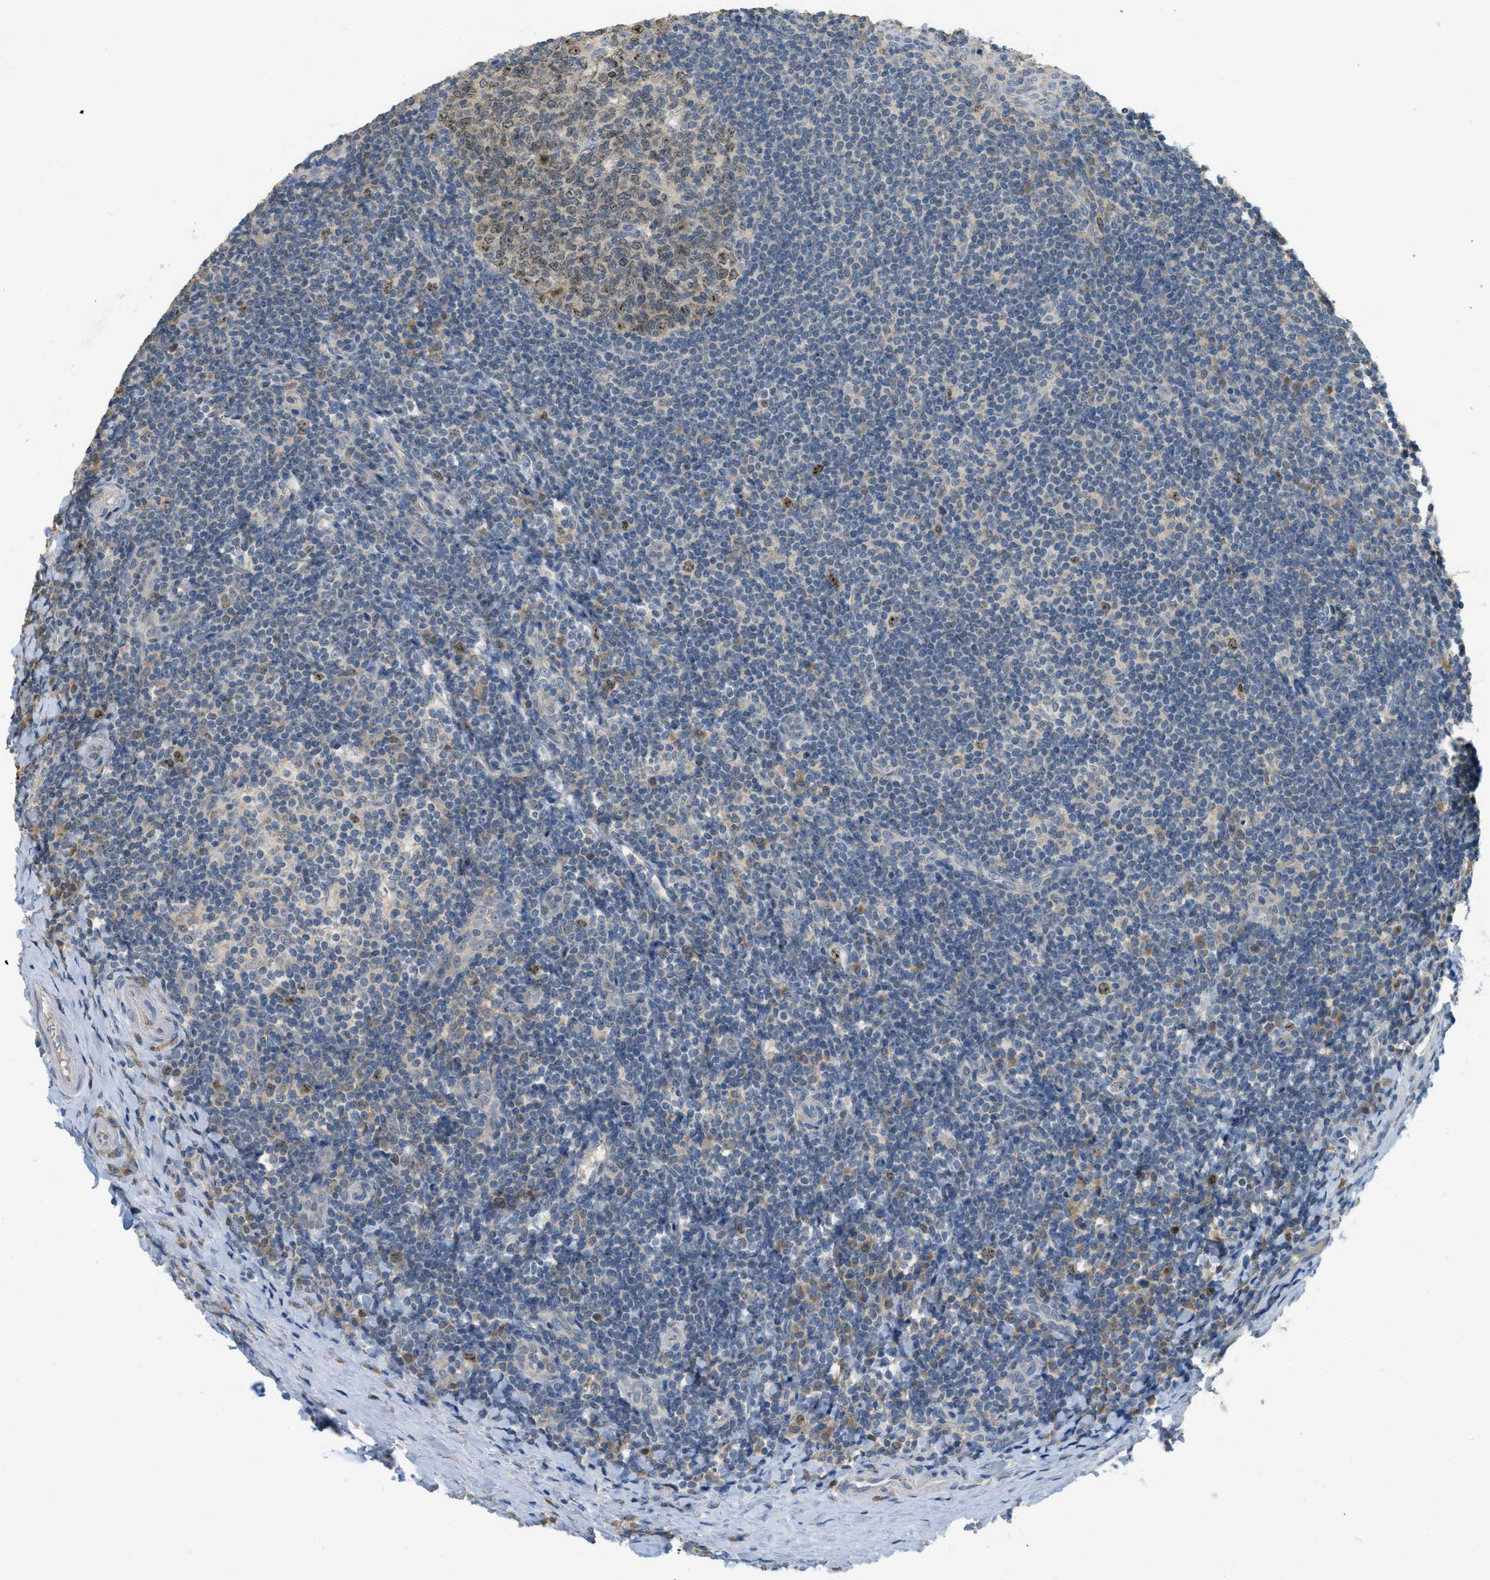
{"staining": {"intensity": "moderate", "quantity": "25%-75%", "location": "nuclear"}, "tissue": "tonsil", "cell_type": "Germinal center cells", "image_type": "normal", "snomed": [{"axis": "morphology", "description": "Normal tissue, NOS"}, {"axis": "topography", "description": "Tonsil"}], "caption": "IHC of normal tonsil shows medium levels of moderate nuclear staining in approximately 25%-75% of germinal center cells.", "gene": "MIS18A", "patient": {"sex": "male", "age": 37}}